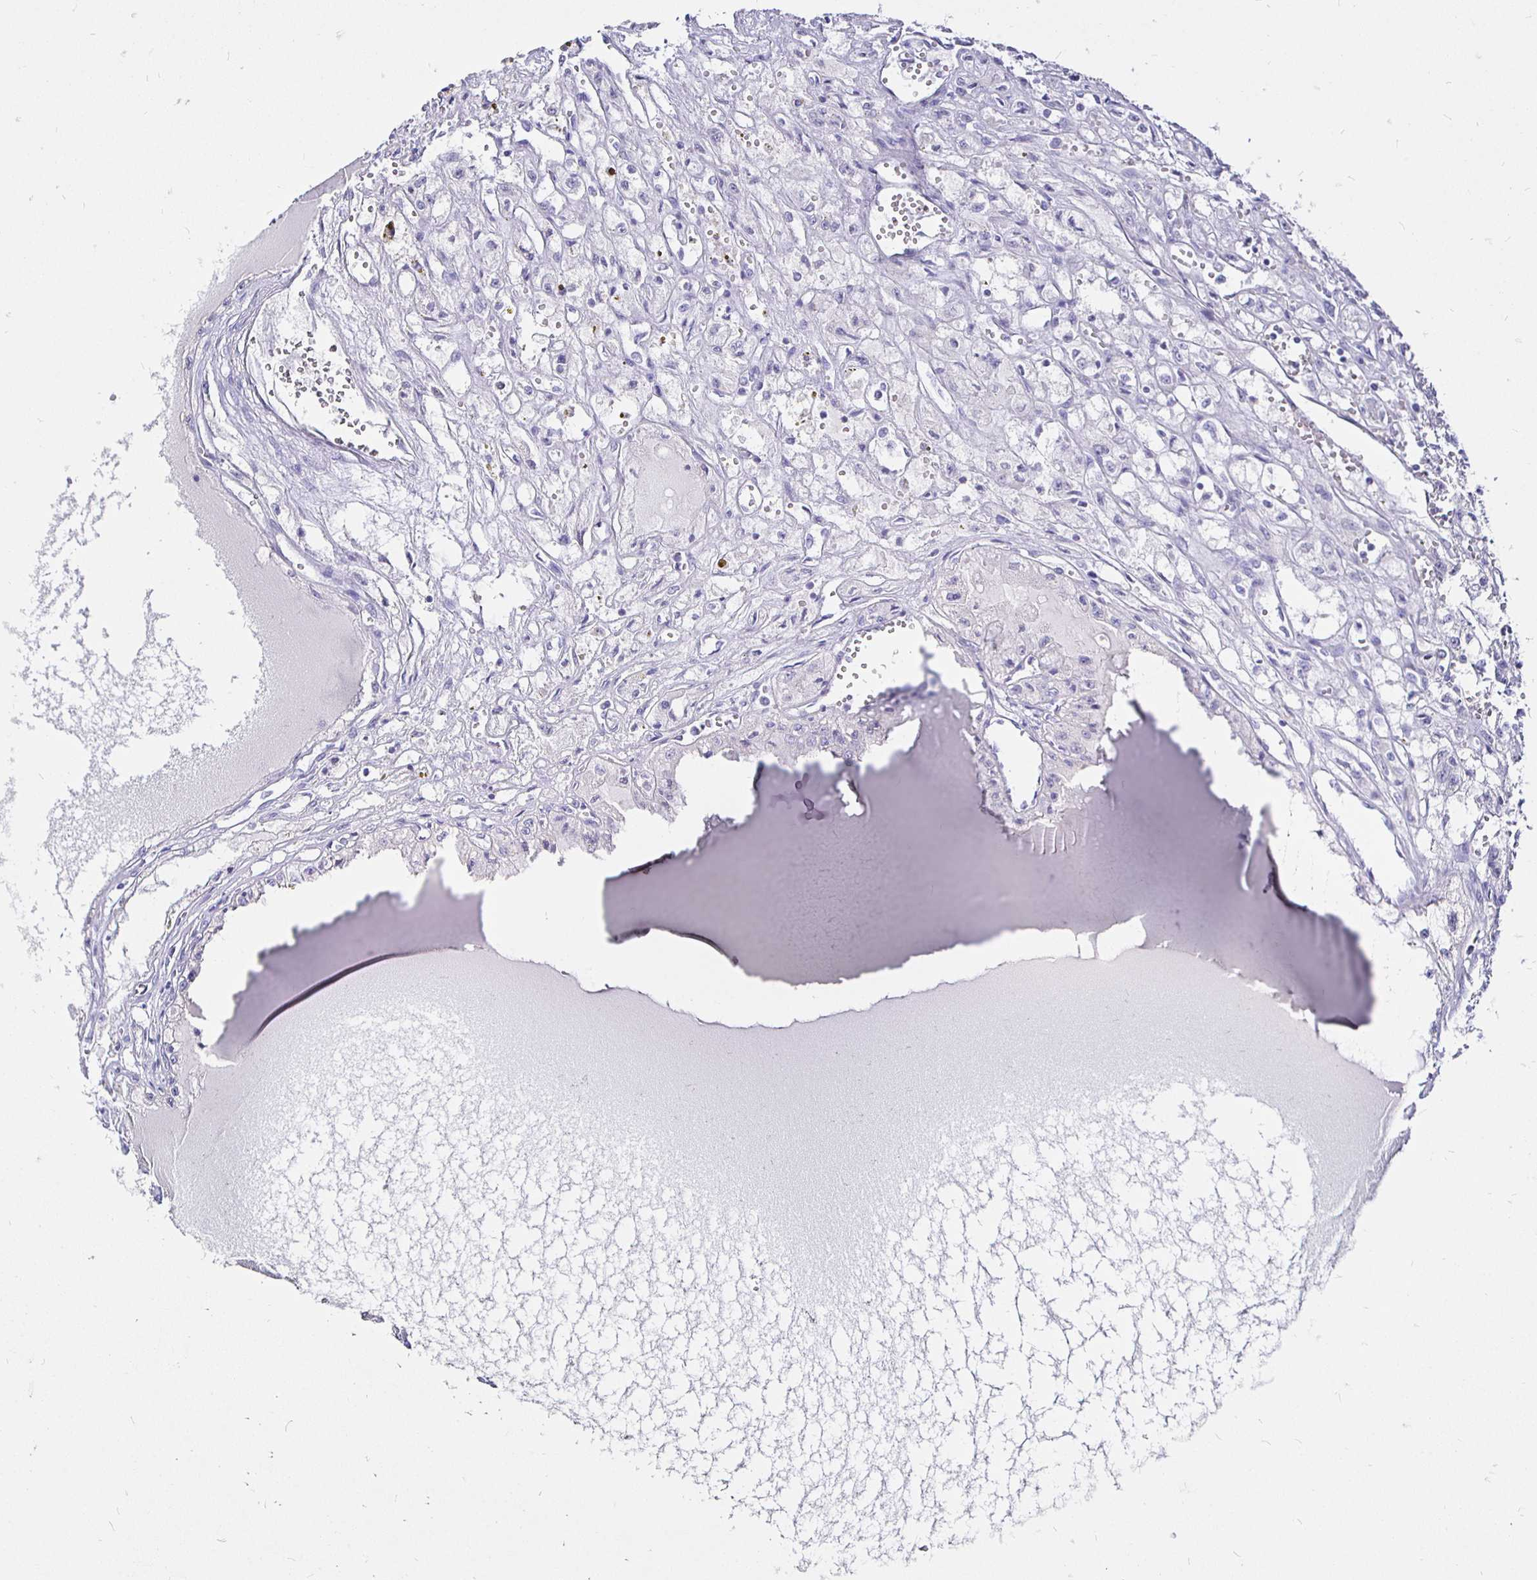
{"staining": {"intensity": "negative", "quantity": "none", "location": "none"}, "tissue": "renal cancer", "cell_type": "Tumor cells", "image_type": "cancer", "snomed": [{"axis": "morphology", "description": "Adenocarcinoma, NOS"}, {"axis": "topography", "description": "Kidney"}], "caption": "Micrograph shows no significant protein positivity in tumor cells of adenocarcinoma (renal). Brightfield microscopy of immunohistochemistry (IHC) stained with DAB (brown) and hematoxylin (blue), captured at high magnification.", "gene": "IRGC", "patient": {"sex": "male", "age": 56}}